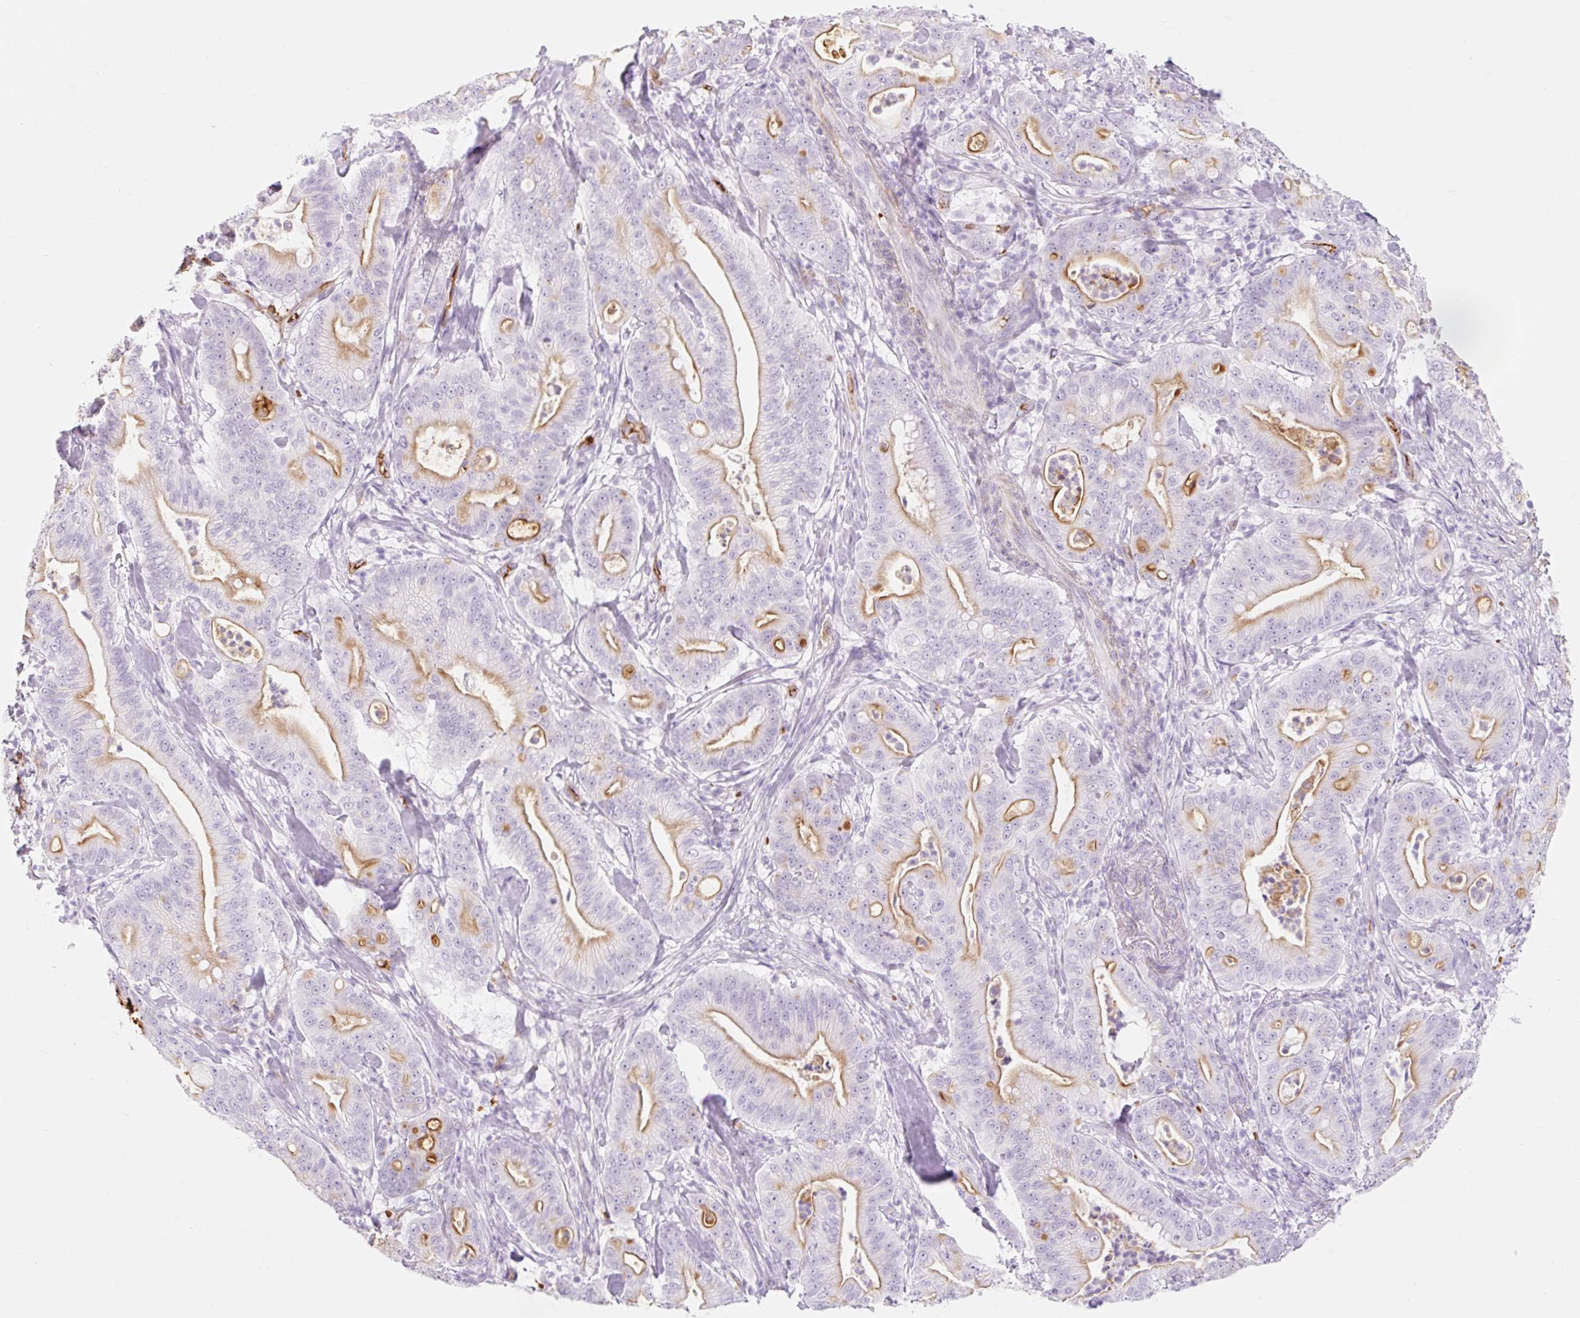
{"staining": {"intensity": "moderate", "quantity": "<25%", "location": "cytoplasmic/membranous"}, "tissue": "pancreatic cancer", "cell_type": "Tumor cells", "image_type": "cancer", "snomed": [{"axis": "morphology", "description": "Adenocarcinoma, NOS"}, {"axis": "topography", "description": "Pancreas"}], "caption": "Protein staining of adenocarcinoma (pancreatic) tissue exhibits moderate cytoplasmic/membranous staining in approximately <25% of tumor cells.", "gene": "TAF1L", "patient": {"sex": "male", "age": 71}}